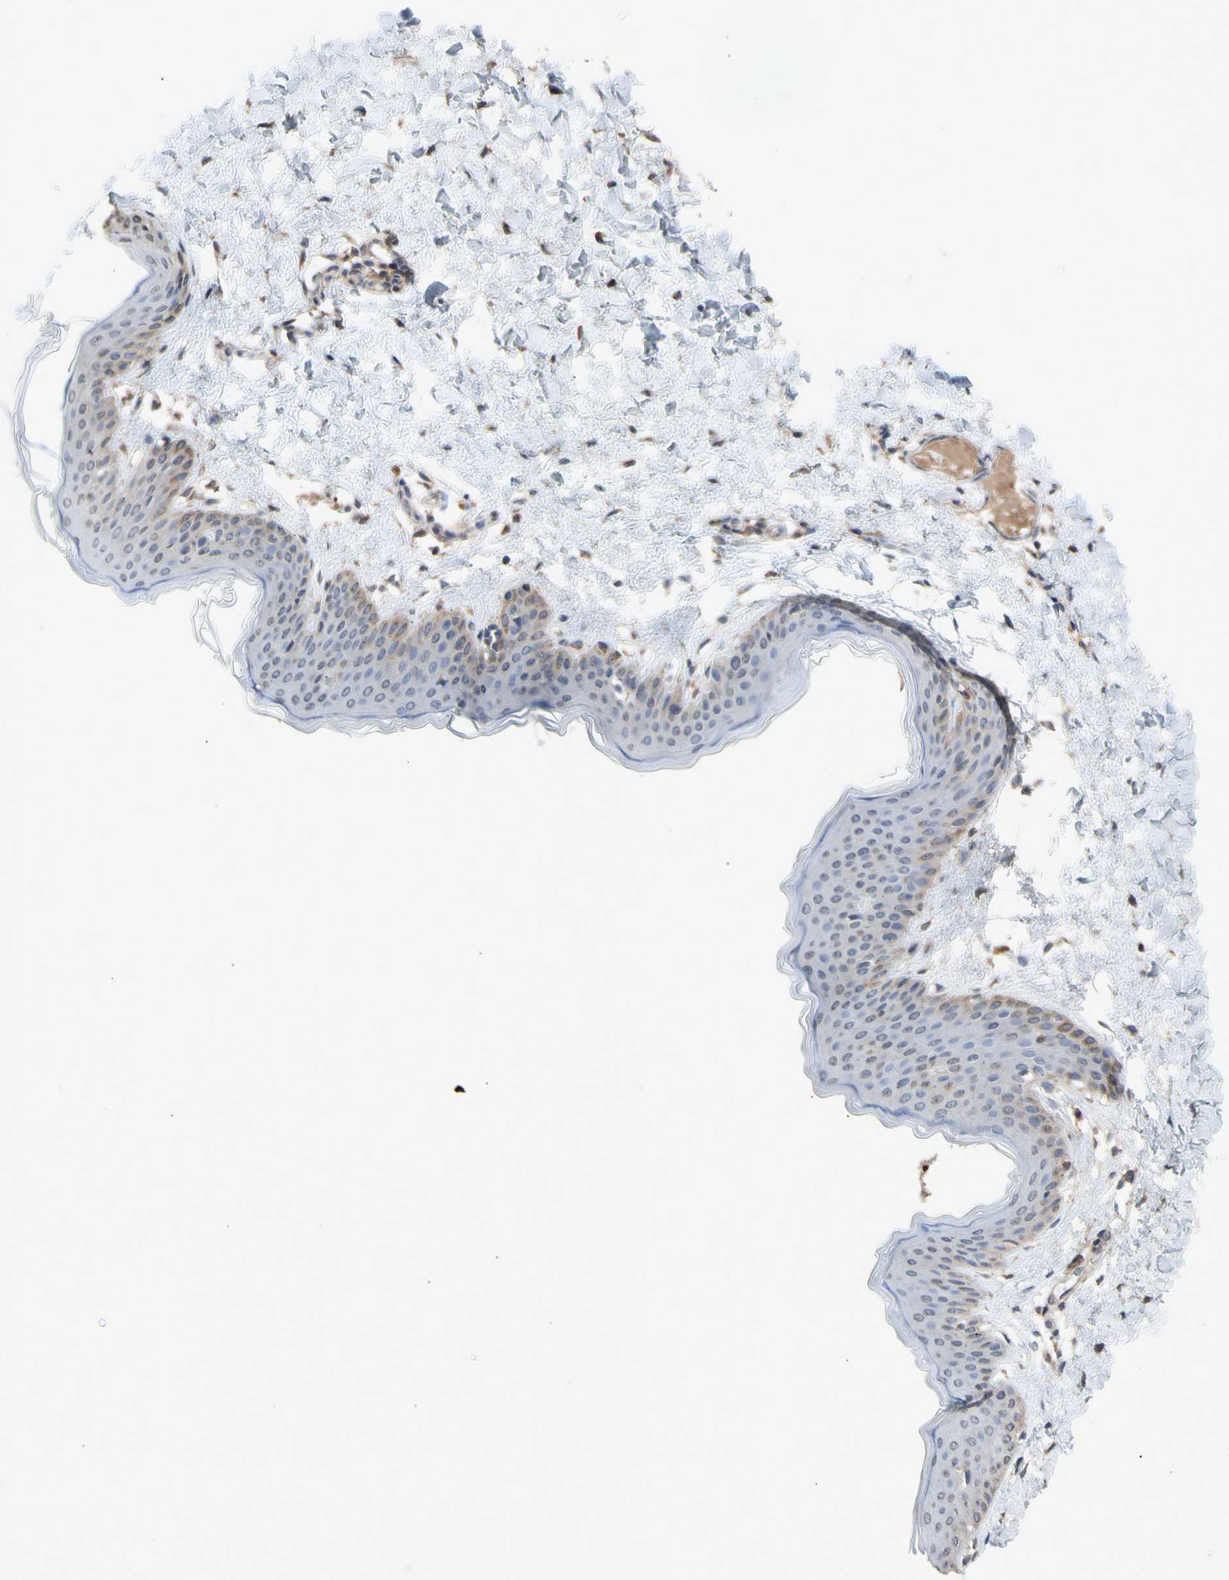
{"staining": {"intensity": "negative", "quantity": "none", "location": "none"}, "tissue": "skin", "cell_type": "Fibroblasts", "image_type": "normal", "snomed": [{"axis": "morphology", "description": "Normal tissue, NOS"}, {"axis": "topography", "description": "Skin"}], "caption": "IHC of benign skin reveals no expression in fibroblasts.", "gene": "NECTIN3", "patient": {"sex": "female", "age": 17}}